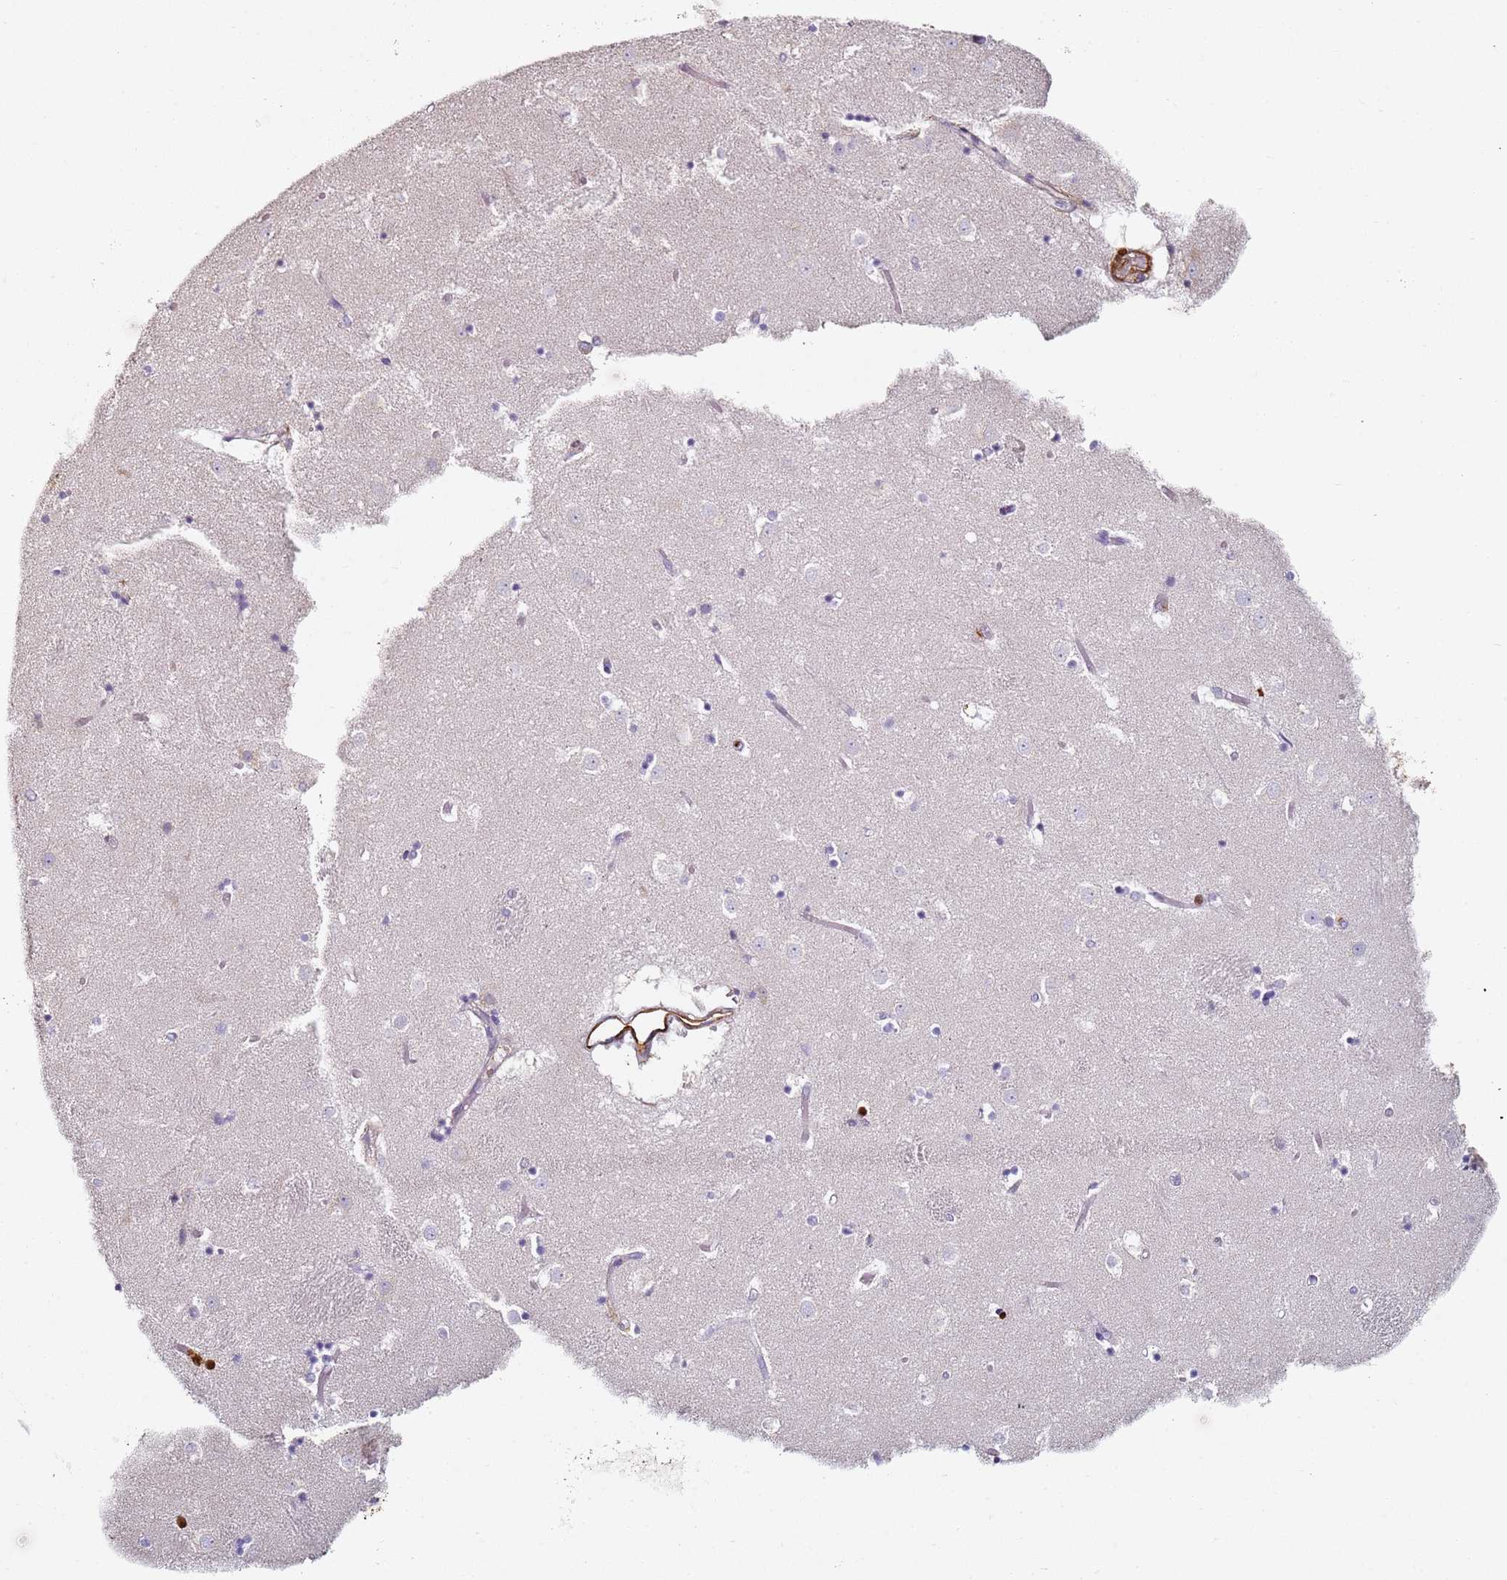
{"staining": {"intensity": "negative", "quantity": "none", "location": "none"}, "tissue": "caudate", "cell_type": "Glial cells", "image_type": "normal", "snomed": [{"axis": "morphology", "description": "Normal tissue, NOS"}, {"axis": "topography", "description": "Lateral ventricle wall"}], "caption": "A photomicrograph of human caudate is negative for staining in glial cells.", "gene": "S100A4", "patient": {"sex": "female", "age": 52}}